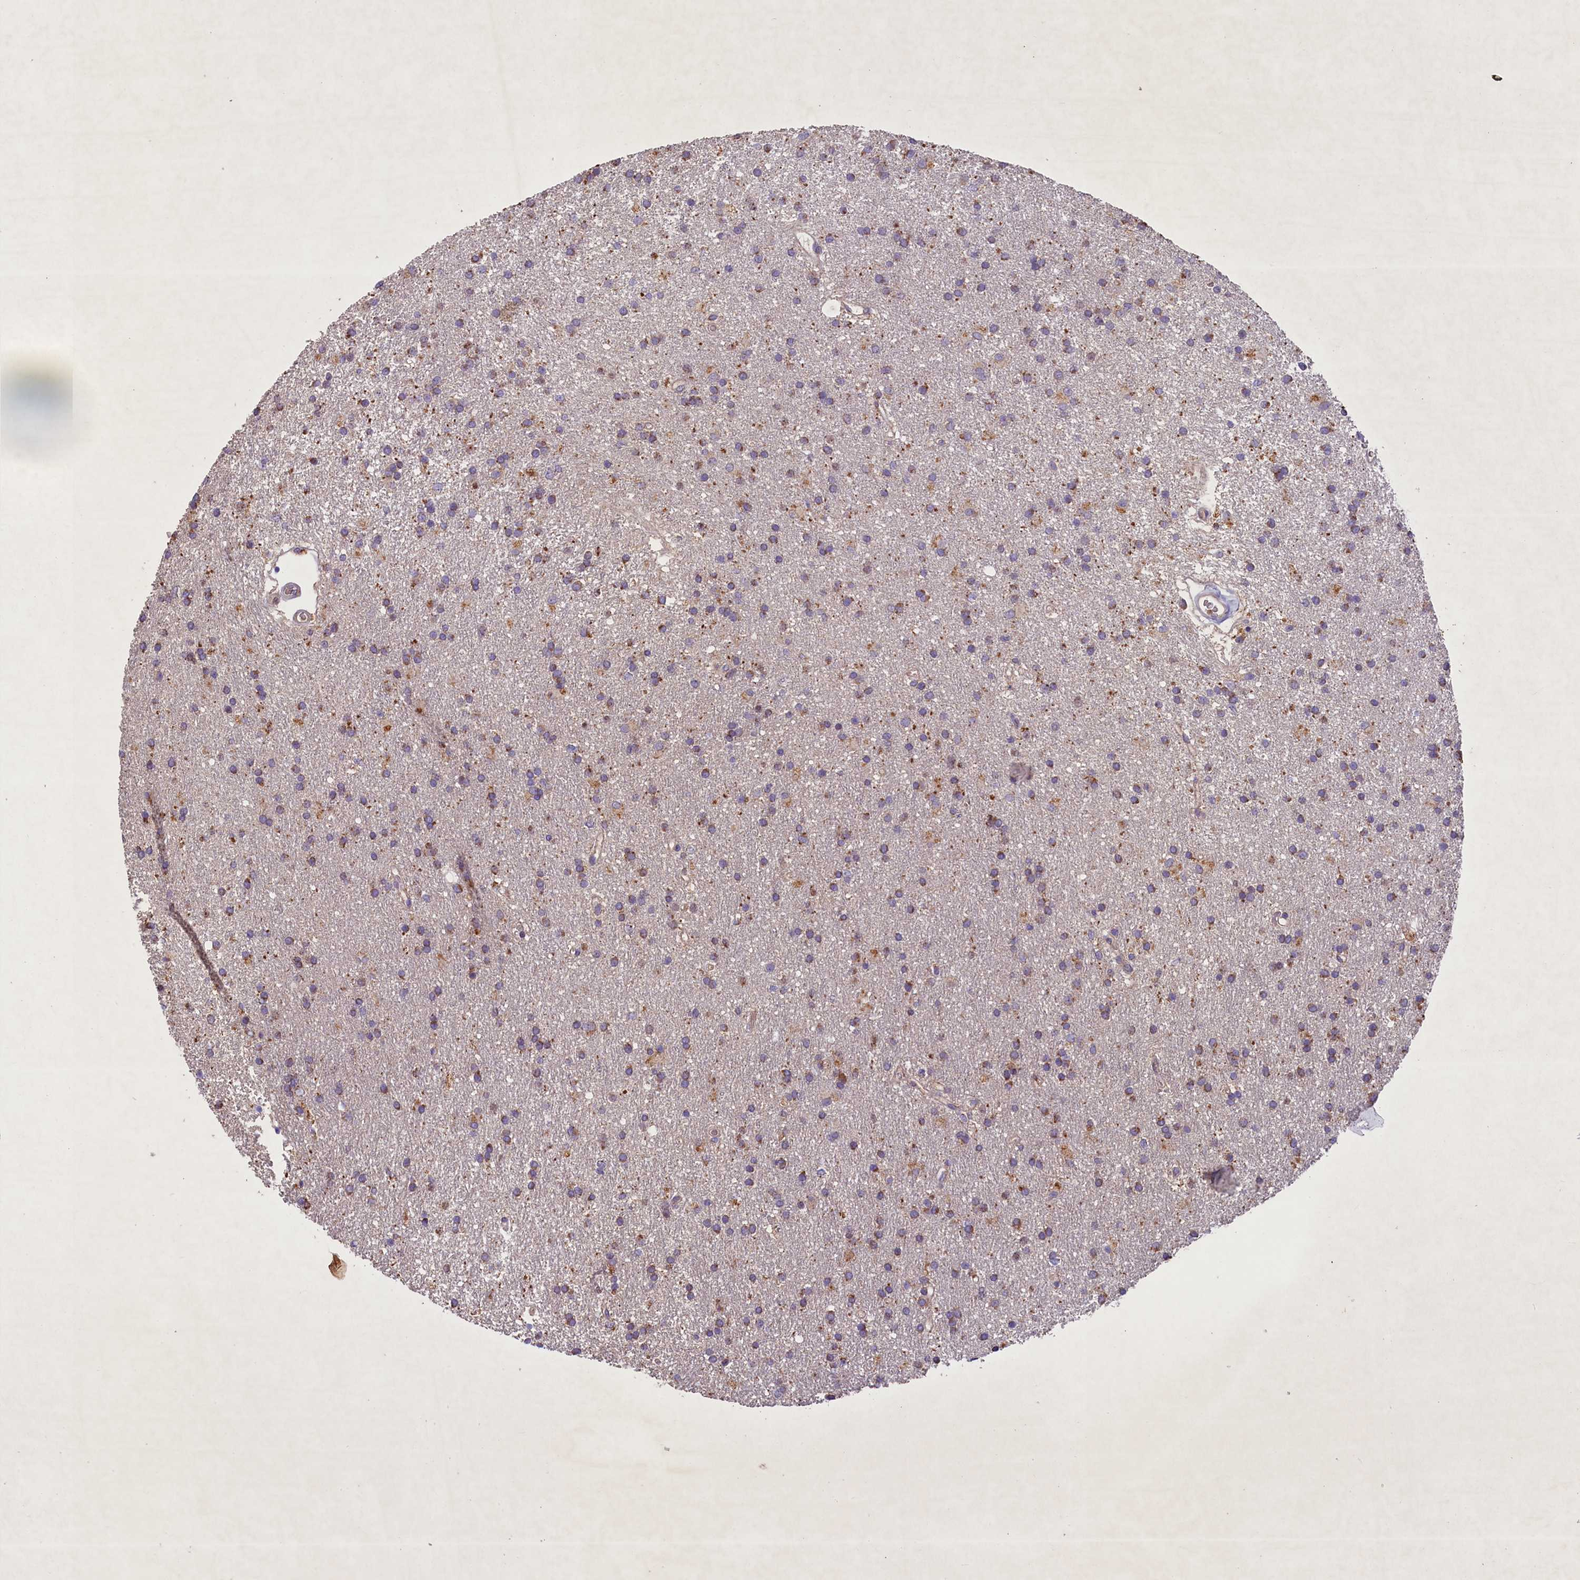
{"staining": {"intensity": "weak", "quantity": "25%-75%", "location": "cytoplasmic/membranous"}, "tissue": "glioma", "cell_type": "Tumor cells", "image_type": "cancer", "snomed": [{"axis": "morphology", "description": "Glioma, malignant, High grade"}, {"axis": "topography", "description": "Brain"}], "caption": "Glioma was stained to show a protein in brown. There is low levels of weak cytoplasmic/membranous staining in about 25%-75% of tumor cells. Nuclei are stained in blue.", "gene": "PMPCB", "patient": {"sex": "male", "age": 77}}